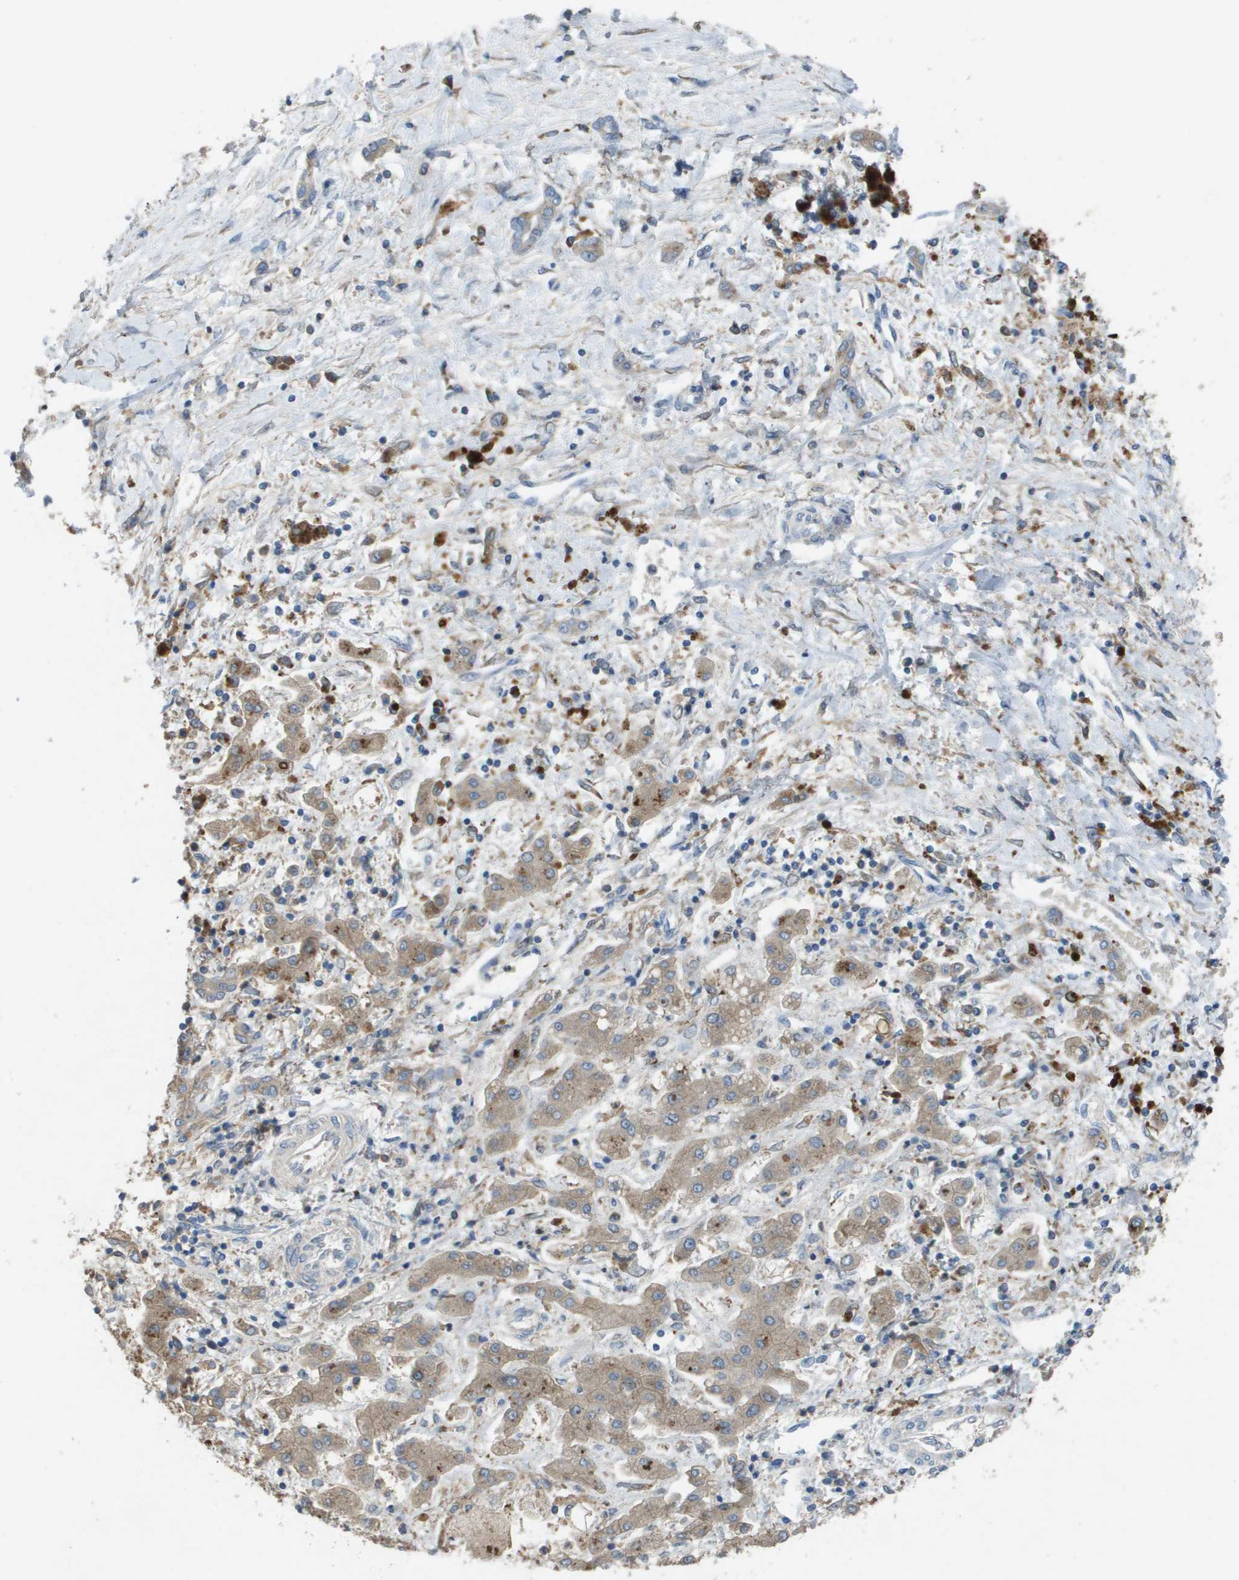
{"staining": {"intensity": "moderate", "quantity": ">75%", "location": "cytoplasmic/membranous"}, "tissue": "liver cancer", "cell_type": "Tumor cells", "image_type": "cancer", "snomed": [{"axis": "morphology", "description": "Cholangiocarcinoma"}, {"axis": "topography", "description": "Liver"}], "caption": "Immunohistochemical staining of liver cancer exhibits medium levels of moderate cytoplasmic/membranous protein expression in about >75% of tumor cells.", "gene": "CLCA4", "patient": {"sex": "male", "age": 50}}